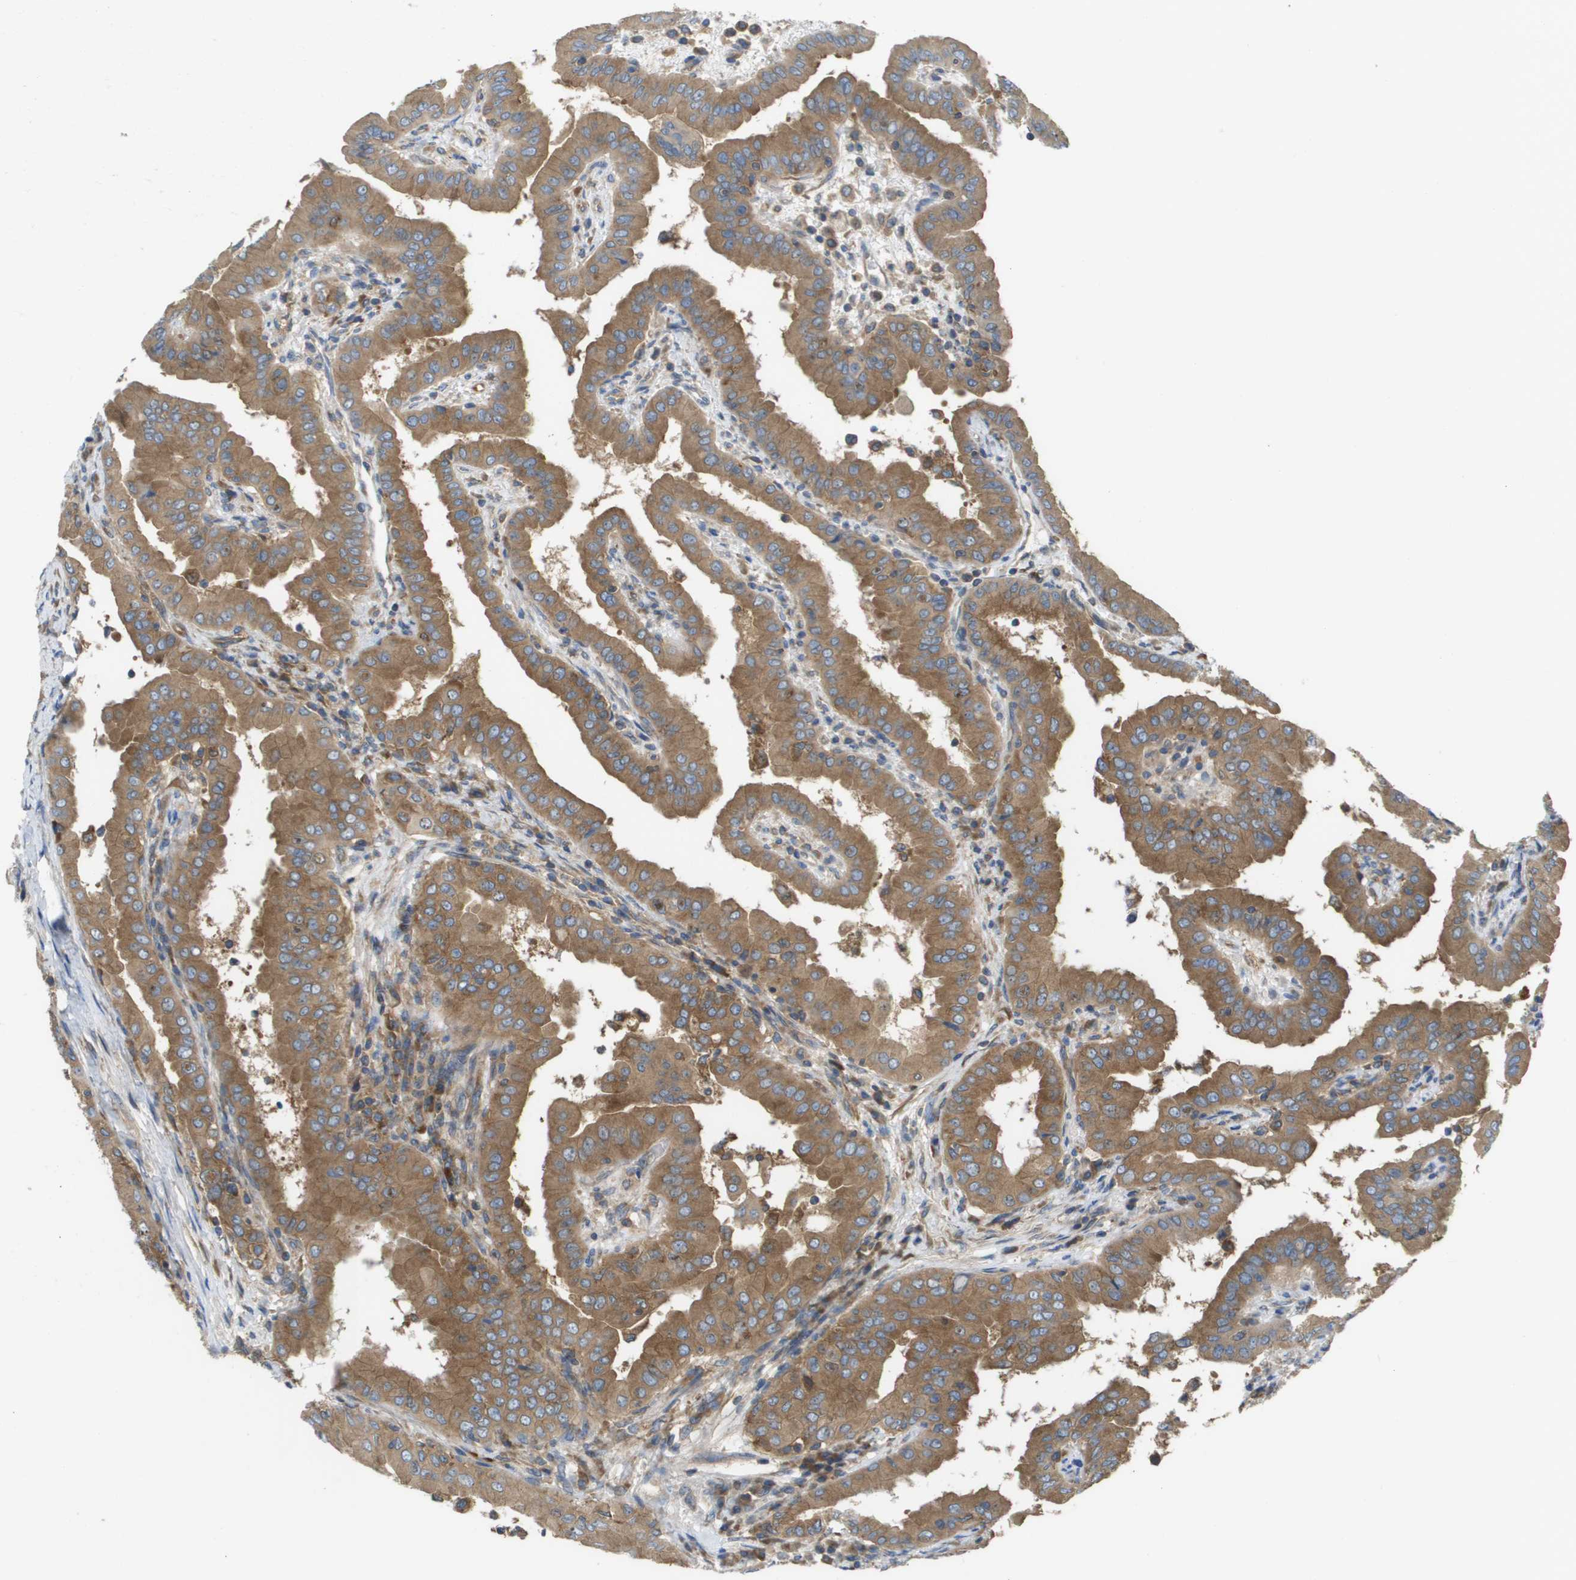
{"staining": {"intensity": "moderate", "quantity": ">75%", "location": "cytoplasmic/membranous"}, "tissue": "thyroid cancer", "cell_type": "Tumor cells", "image_type": "cancer", "snomed": [{"axis": "morphology", "description": "Papillary adenocarcinoma, NOS"}, {"axis": "topography", "description": "Thyroid gland"}], "caption": "This is an image of IHC staining of thyroid papillary adenocarcinoma, which shows moderate expression in the cytoplasmic/membranous of tumor cells.", "gene": "EIF4G2", "patient": {"sex": "male", "age": 33}}